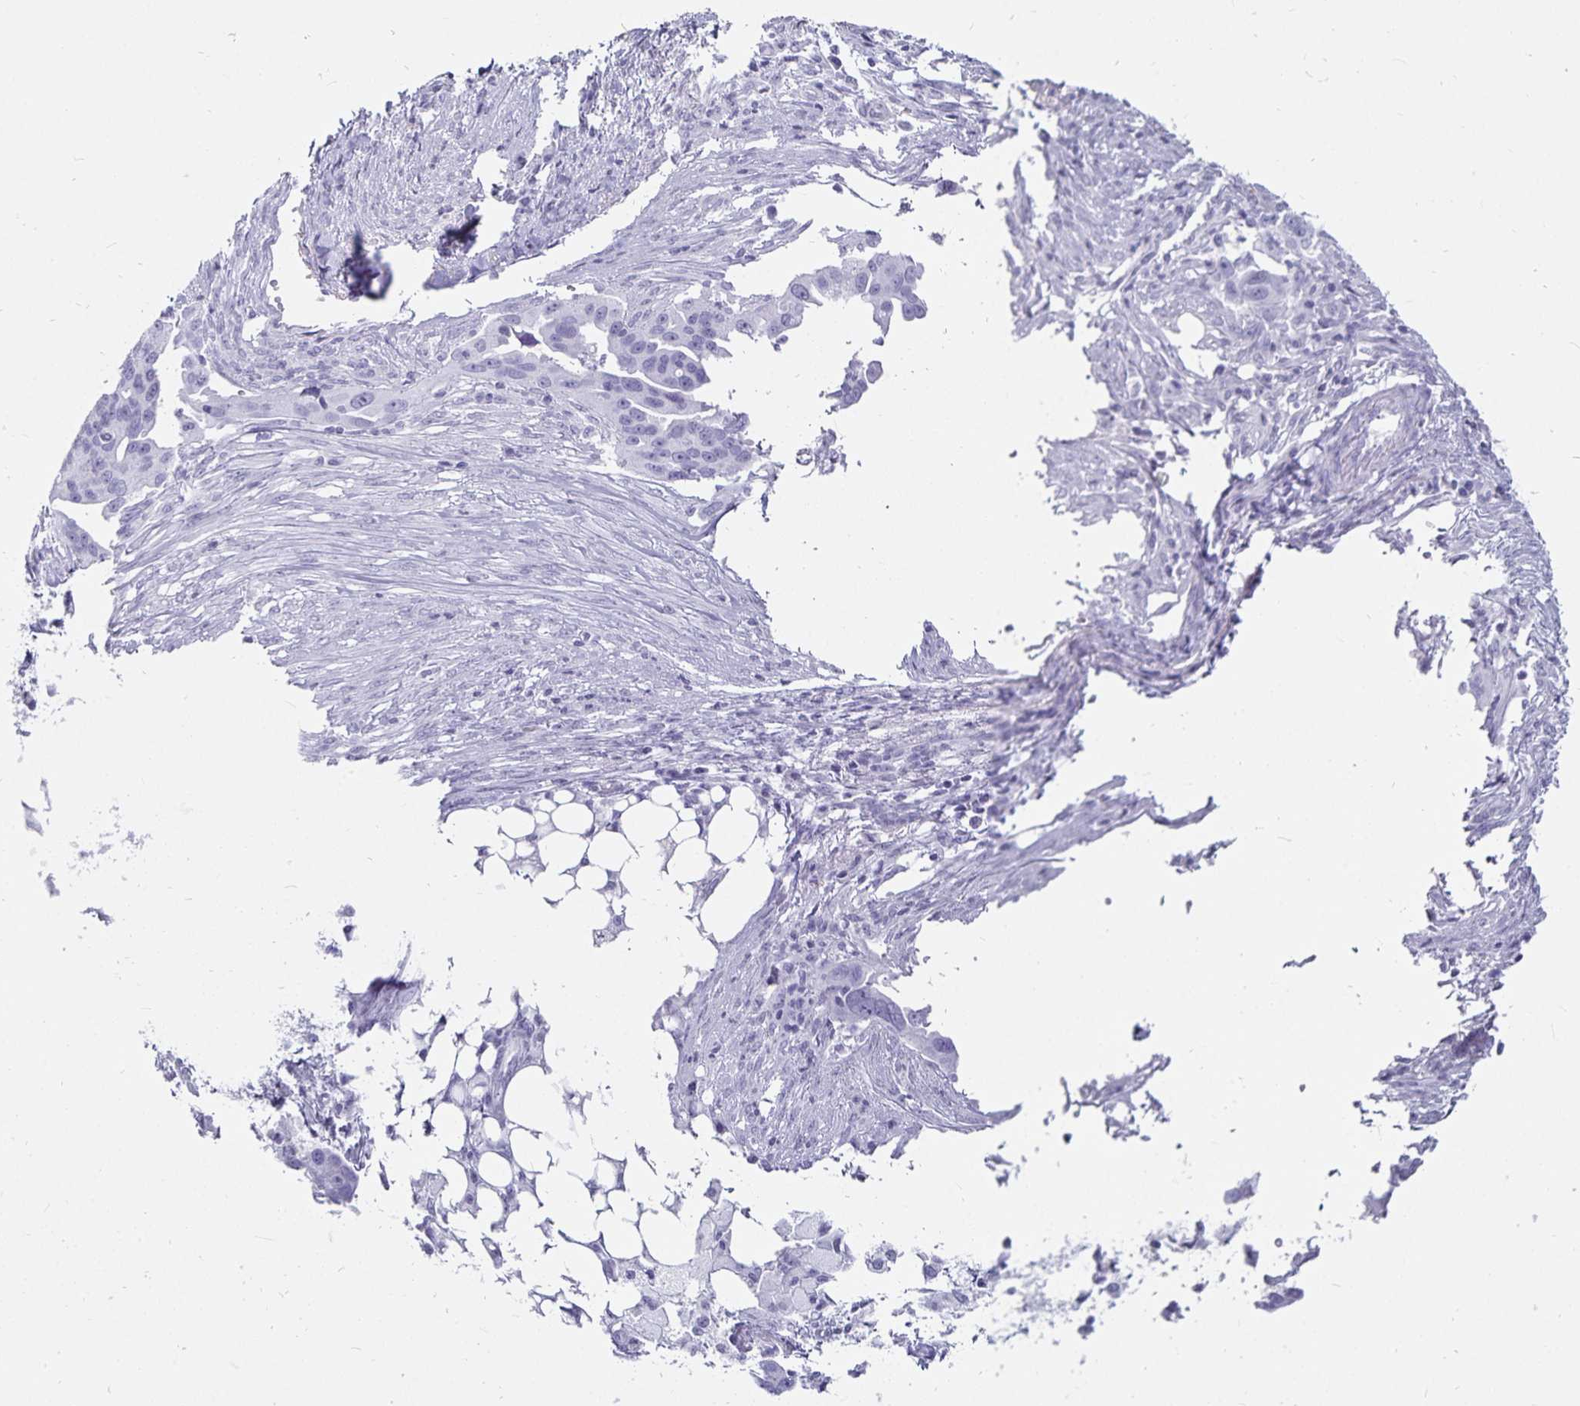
{"staining": {"intensity": "negative", "quantity": "none", "location": "none"}, "tissue": "ovarian cancer", "cell_type": "Tumor cells", "image_type": "cancer", "snomed": [{"axis": "morphology", "description": "Carcinoma, endometroid"}, {"axis": "morphology", "description": "Cystadenocarcinoma, serous, NOS"}, {"axis": "topography", "description": "Ovary"}], "caption": "Immunohistochemistry (IHC) histopathology image of neoplastic tissue: human ovarian cancer (endometroid carcinoma) stained with DAB shows no significant protein staining in tumor cells.", "gene": "DEFA6", "patient": {"sex": "female", "age": 45}}